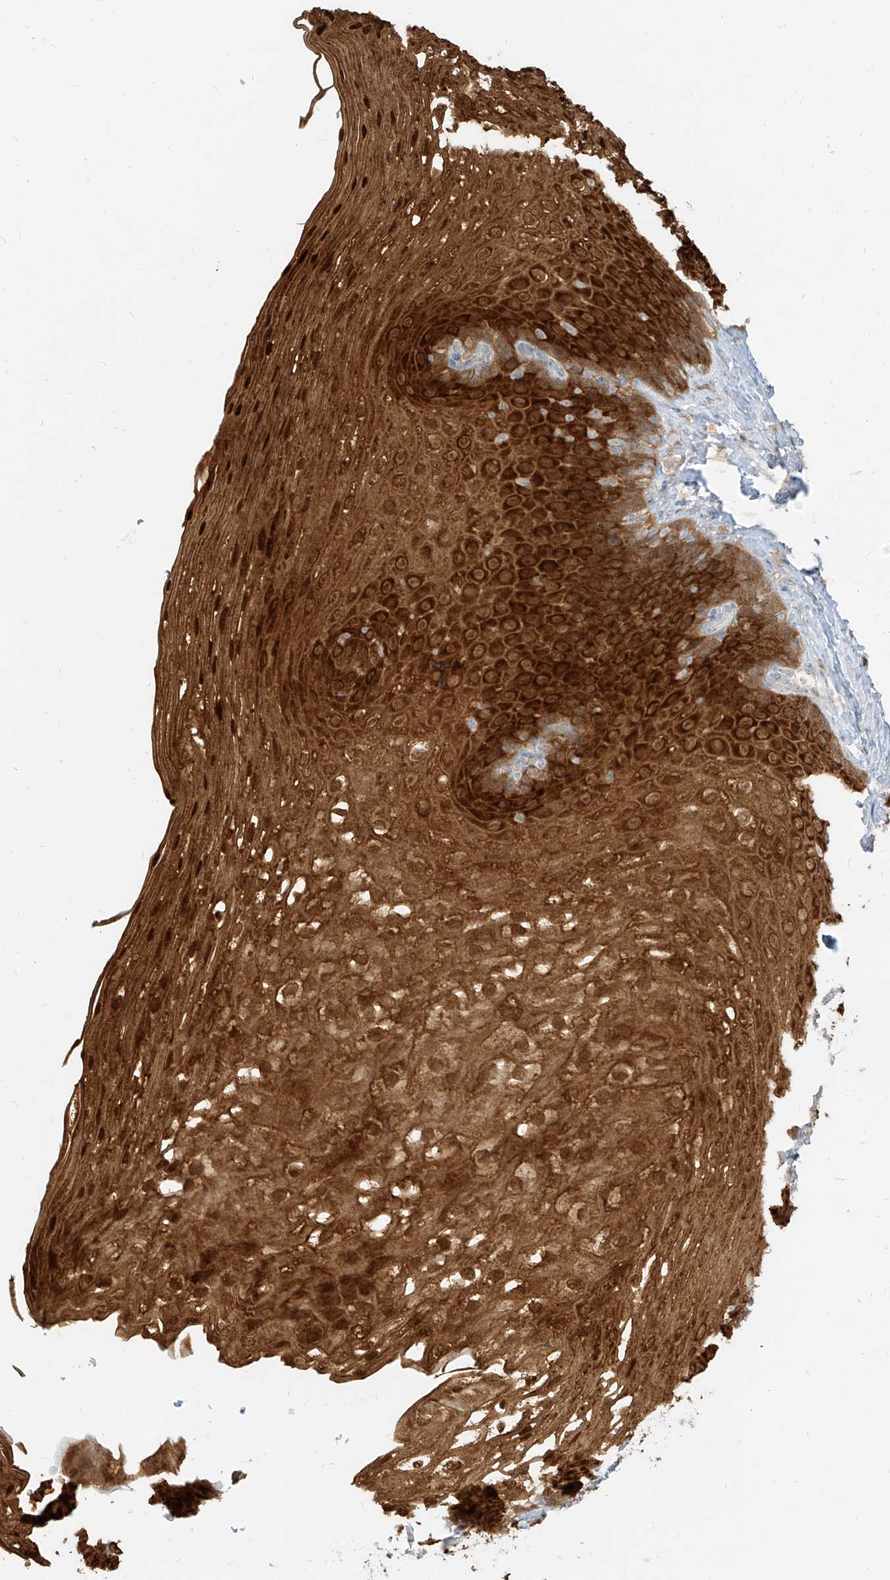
{"staining": {"intensity": "strong", "quantity": ">75%", "location": "cytoplasmic/membranous,nuclear"}, "tissue": "esophagus", "cell_type": "Squamous epithelial cells", "image_type": "normal", "snomed": [{"axis": "morphology", "description": "Normal tissue, NOS"}, {"axis": "topography", "description": "Esophagus"}], "caption": "Immunohistochemistry (IHC) staining of unremarkable esophagus, which shows high levels of strong cytoplasmic/membranous,nuclear staining in about >75% of squamous epithelial cells indicating strong cytoplasmic/membranous,nuclear protein expression. The staining was performed using DAB (brown) for protein detection and nuclei were counterstained in hematoxylin (blue).", "gene": "PGD", "patient": {"sex": "female", "age": 66}}